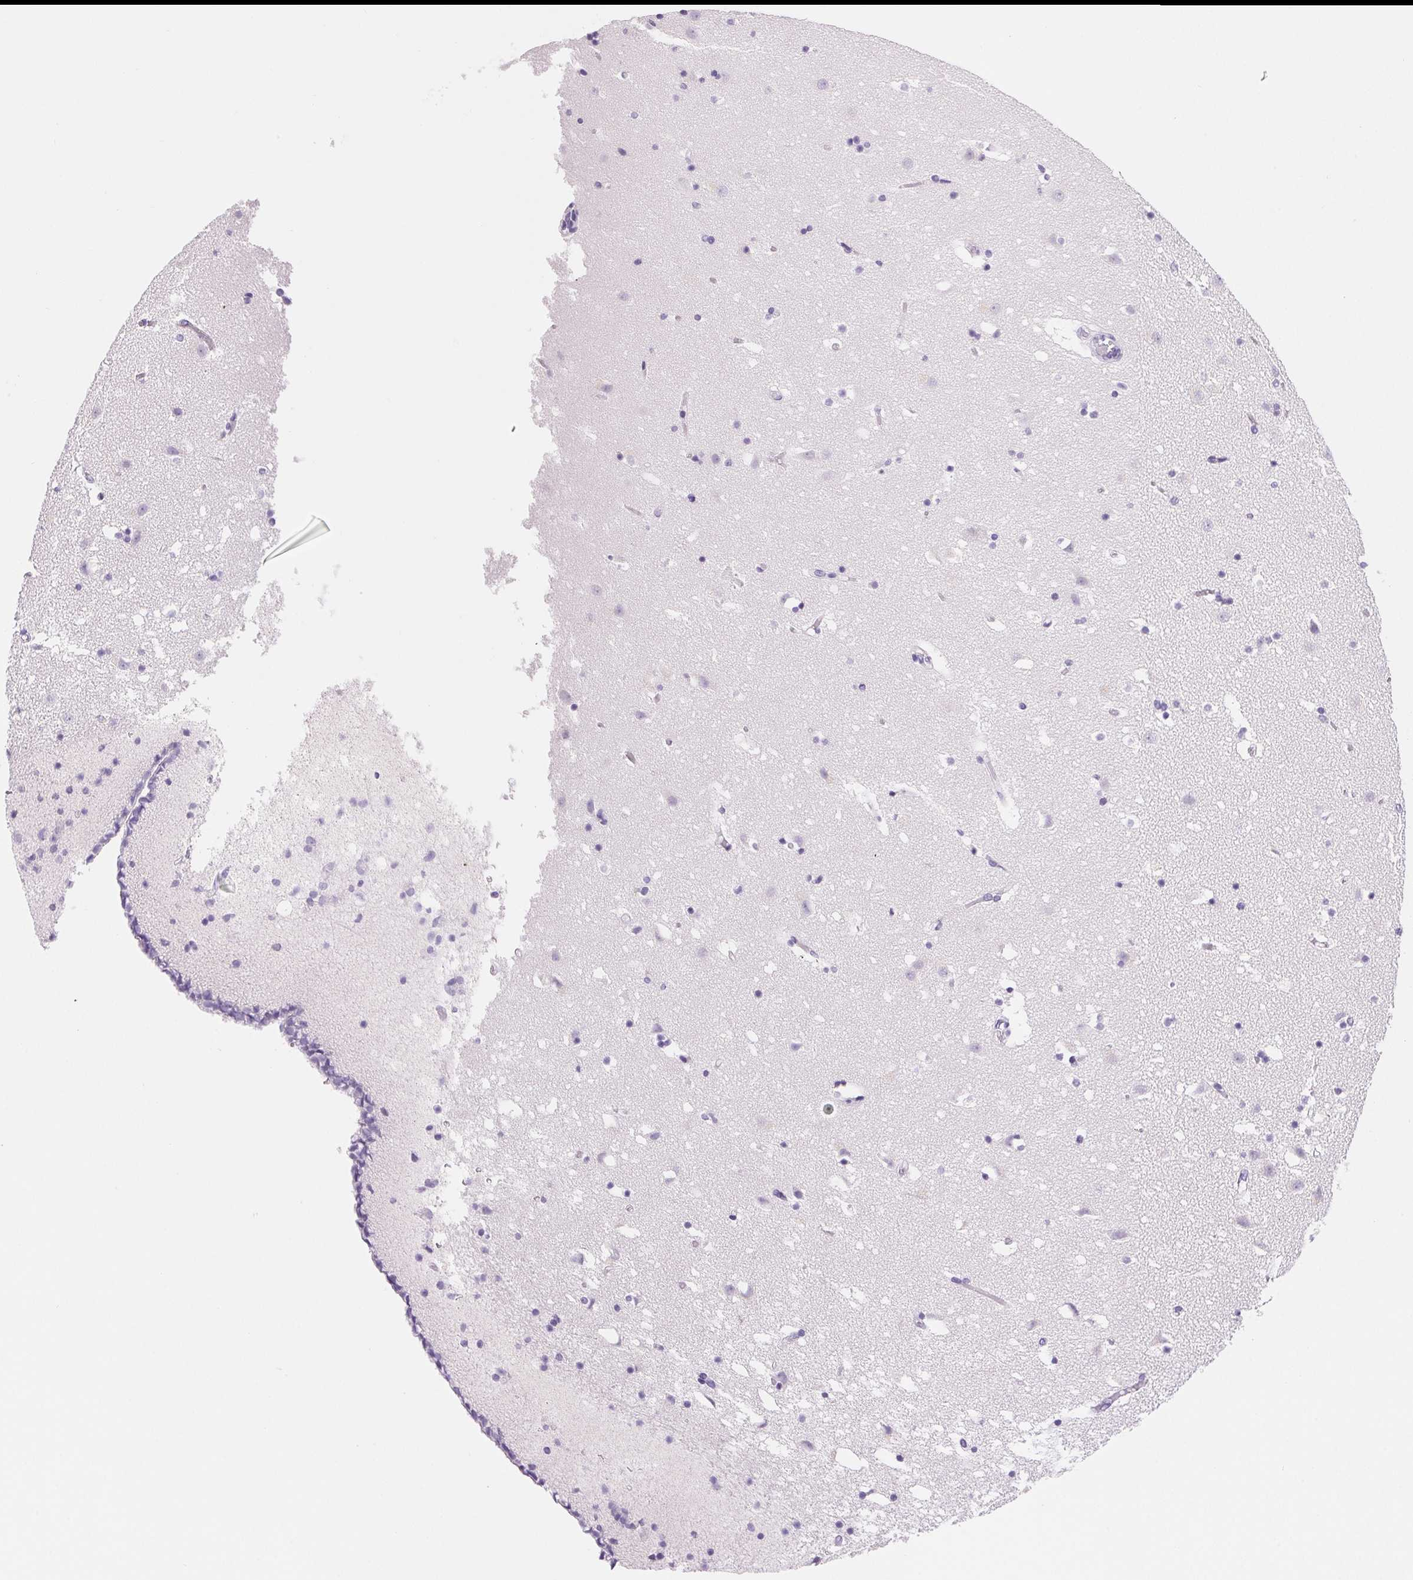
{"staining": {"intensity": "negative", "quantity": "none", "location": "none"}, "tissue": "caudate", "cell_type": "Glial cells", "image_type": "normal", "snomed": [{"axis": "morphology", "description": "Normal tissue, NOS"}, {"axis": "topography", "description": "Lateral ventricle wall"}], "caption": "IHC of unremarkable human caudate shows no positivity in glial cells.", "gene": "ASGR2", "patient": {"sex": "female", "age": 42}}